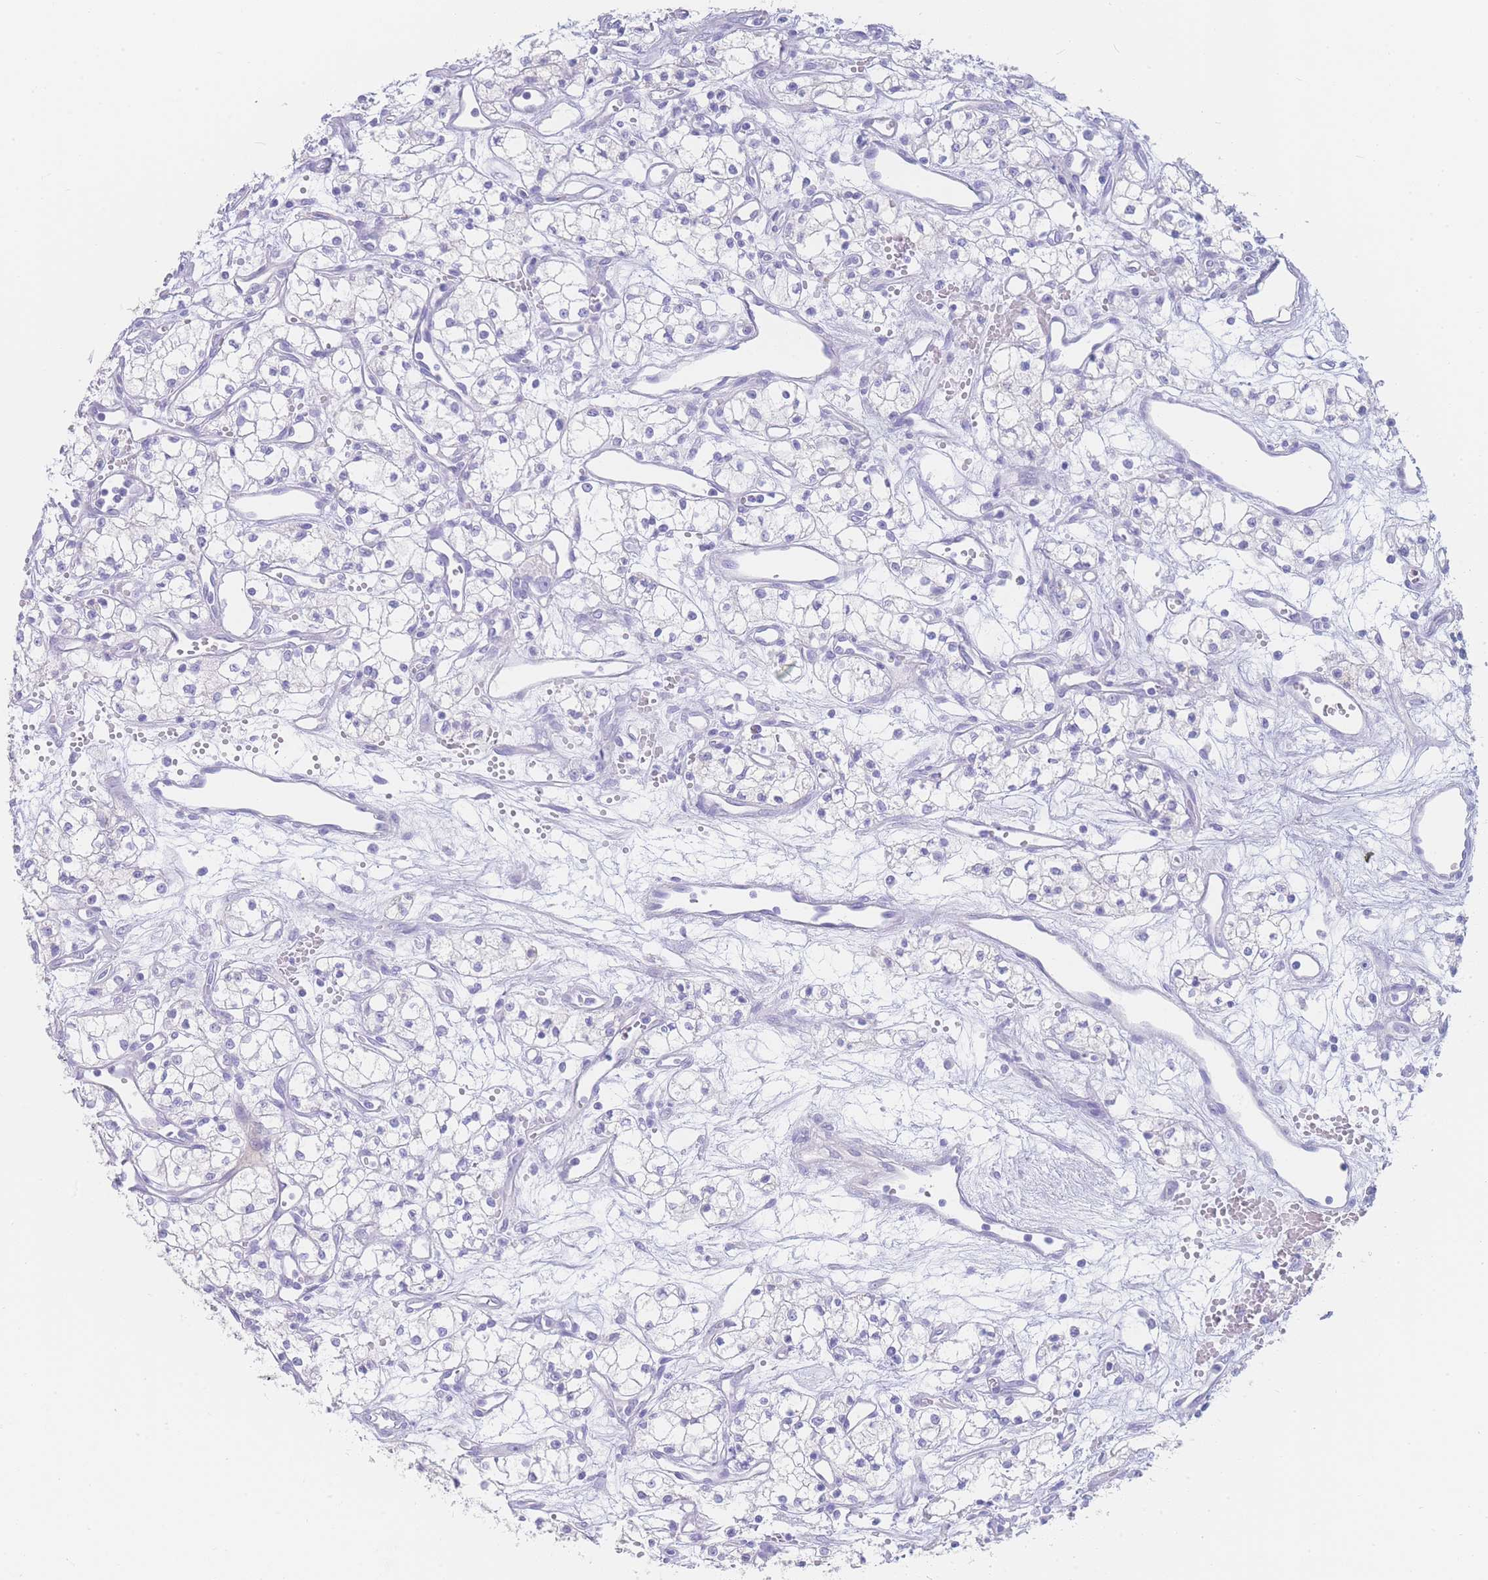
{"staining": {"intensity": "negative", "quantity": "none", "location": "none"}, "tissue": "renal cancer", "cell_type": "Tumor cells", "image_type": "cancer", "snomed": [{"axis": "morphology", "description": "Adenocarcinoma, NOS"}, {"axis": "topography", "description": "Kidney"}], "caption": "Renal adenocarcinoma was stained to show a protein in brown. There is no significant expression in tumor cells.", "gene": "LZTFL1", "patient": {"sex": "male", "age": 59}}